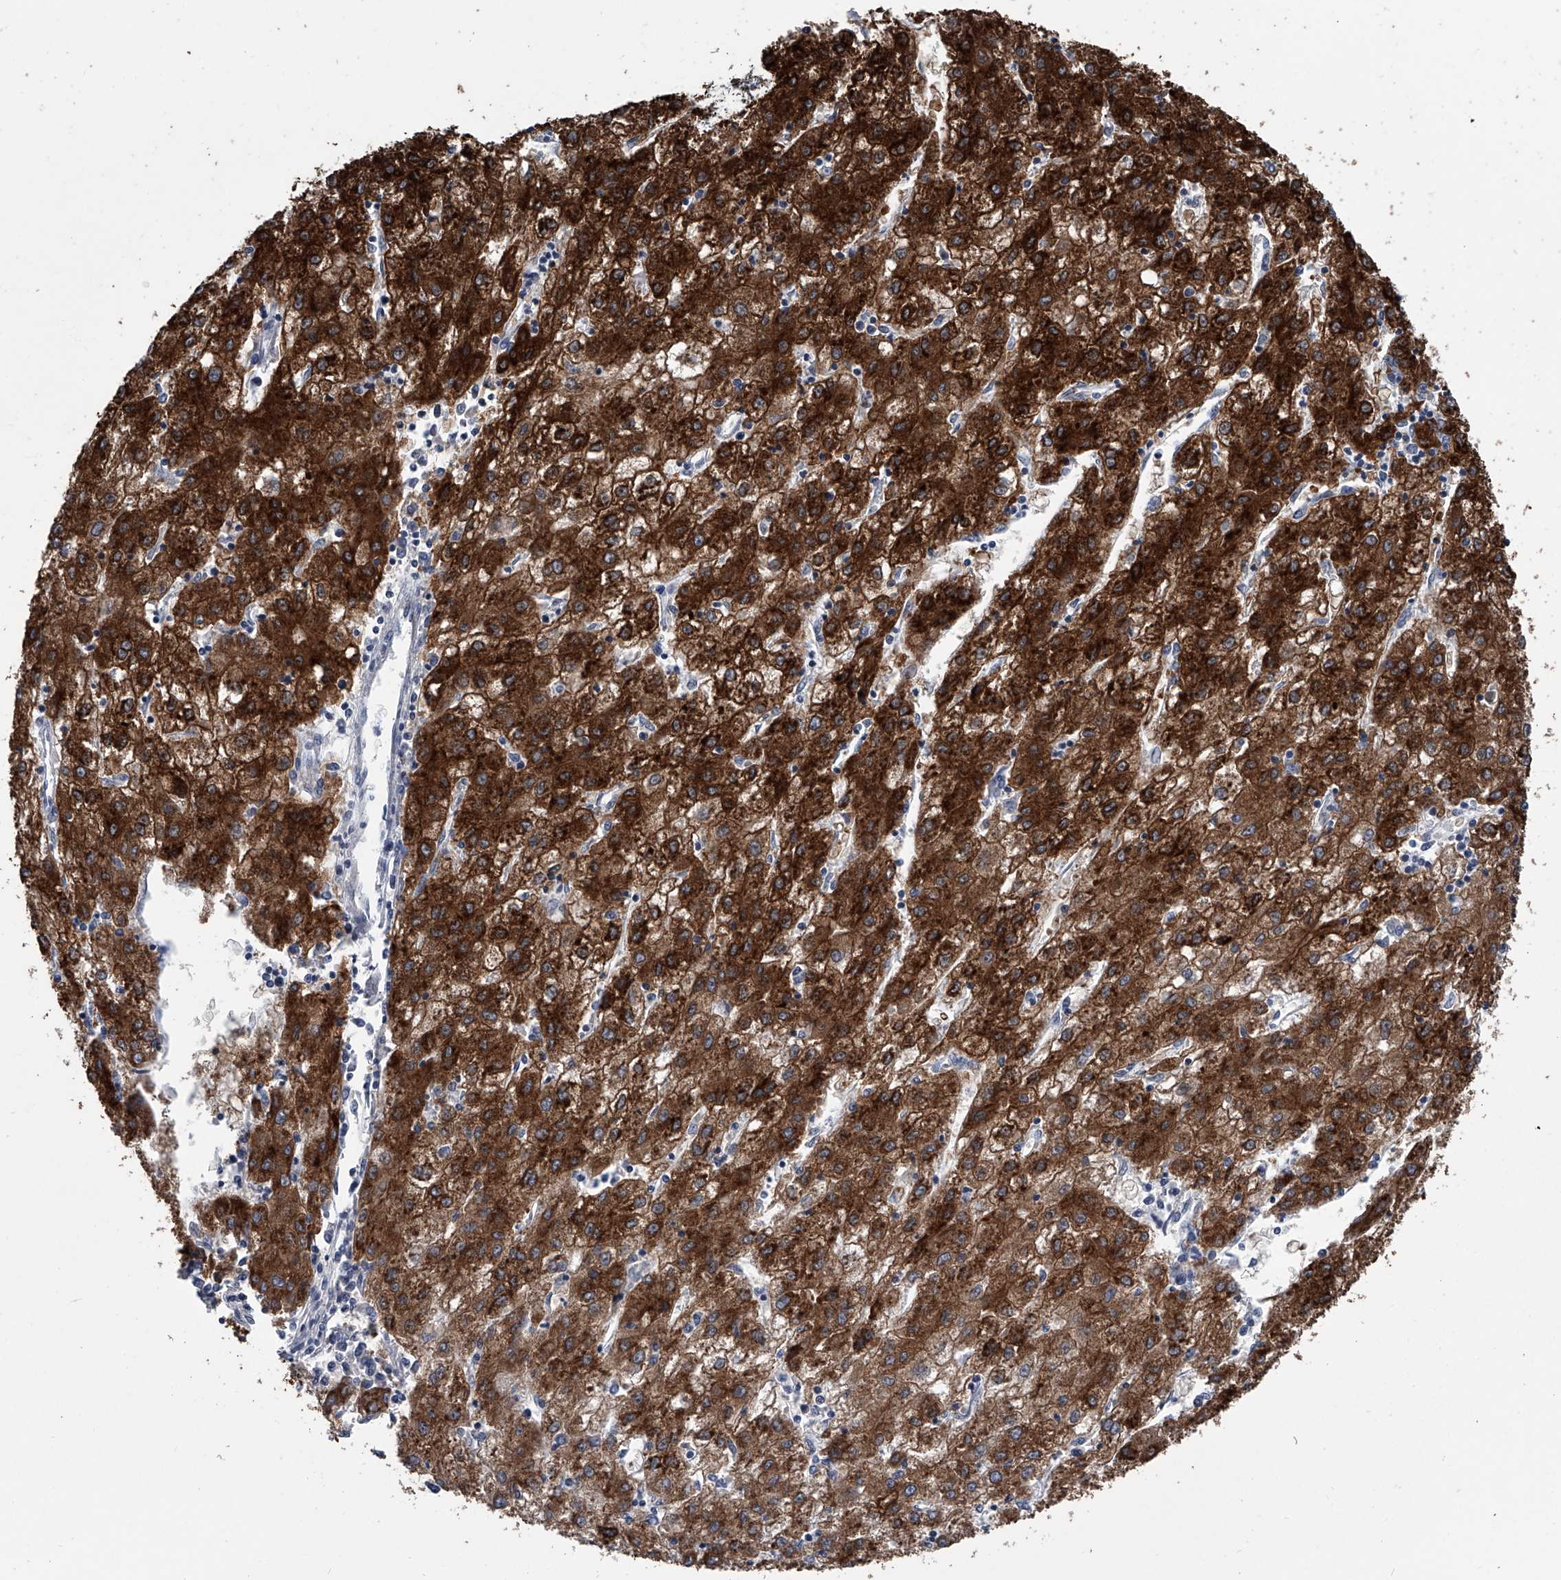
{"staining": {"intensity": "strong", "quantity": ">75%", "location": "cytoplasmic/membranous"}, "tissue": "liver cancer", "cell_type": "Tumor cells", "image_type": "cancer", "snomed": [{"axis": "morphology", "description": "Carcinoma, Hepatocellular, NOS"}, {"axis": "topography", "description": "Liver"}], "caption": "Liver cancer was stained to show a protein in brown. There is high levels of strong cytoplasmic/membranous staining in about >75% of tumor cells. Ihc stains the protein in brown and the nuclei are stained blue.", "gene": "PPP2R5D", "patient": {"sex": "male", "age": 72}}